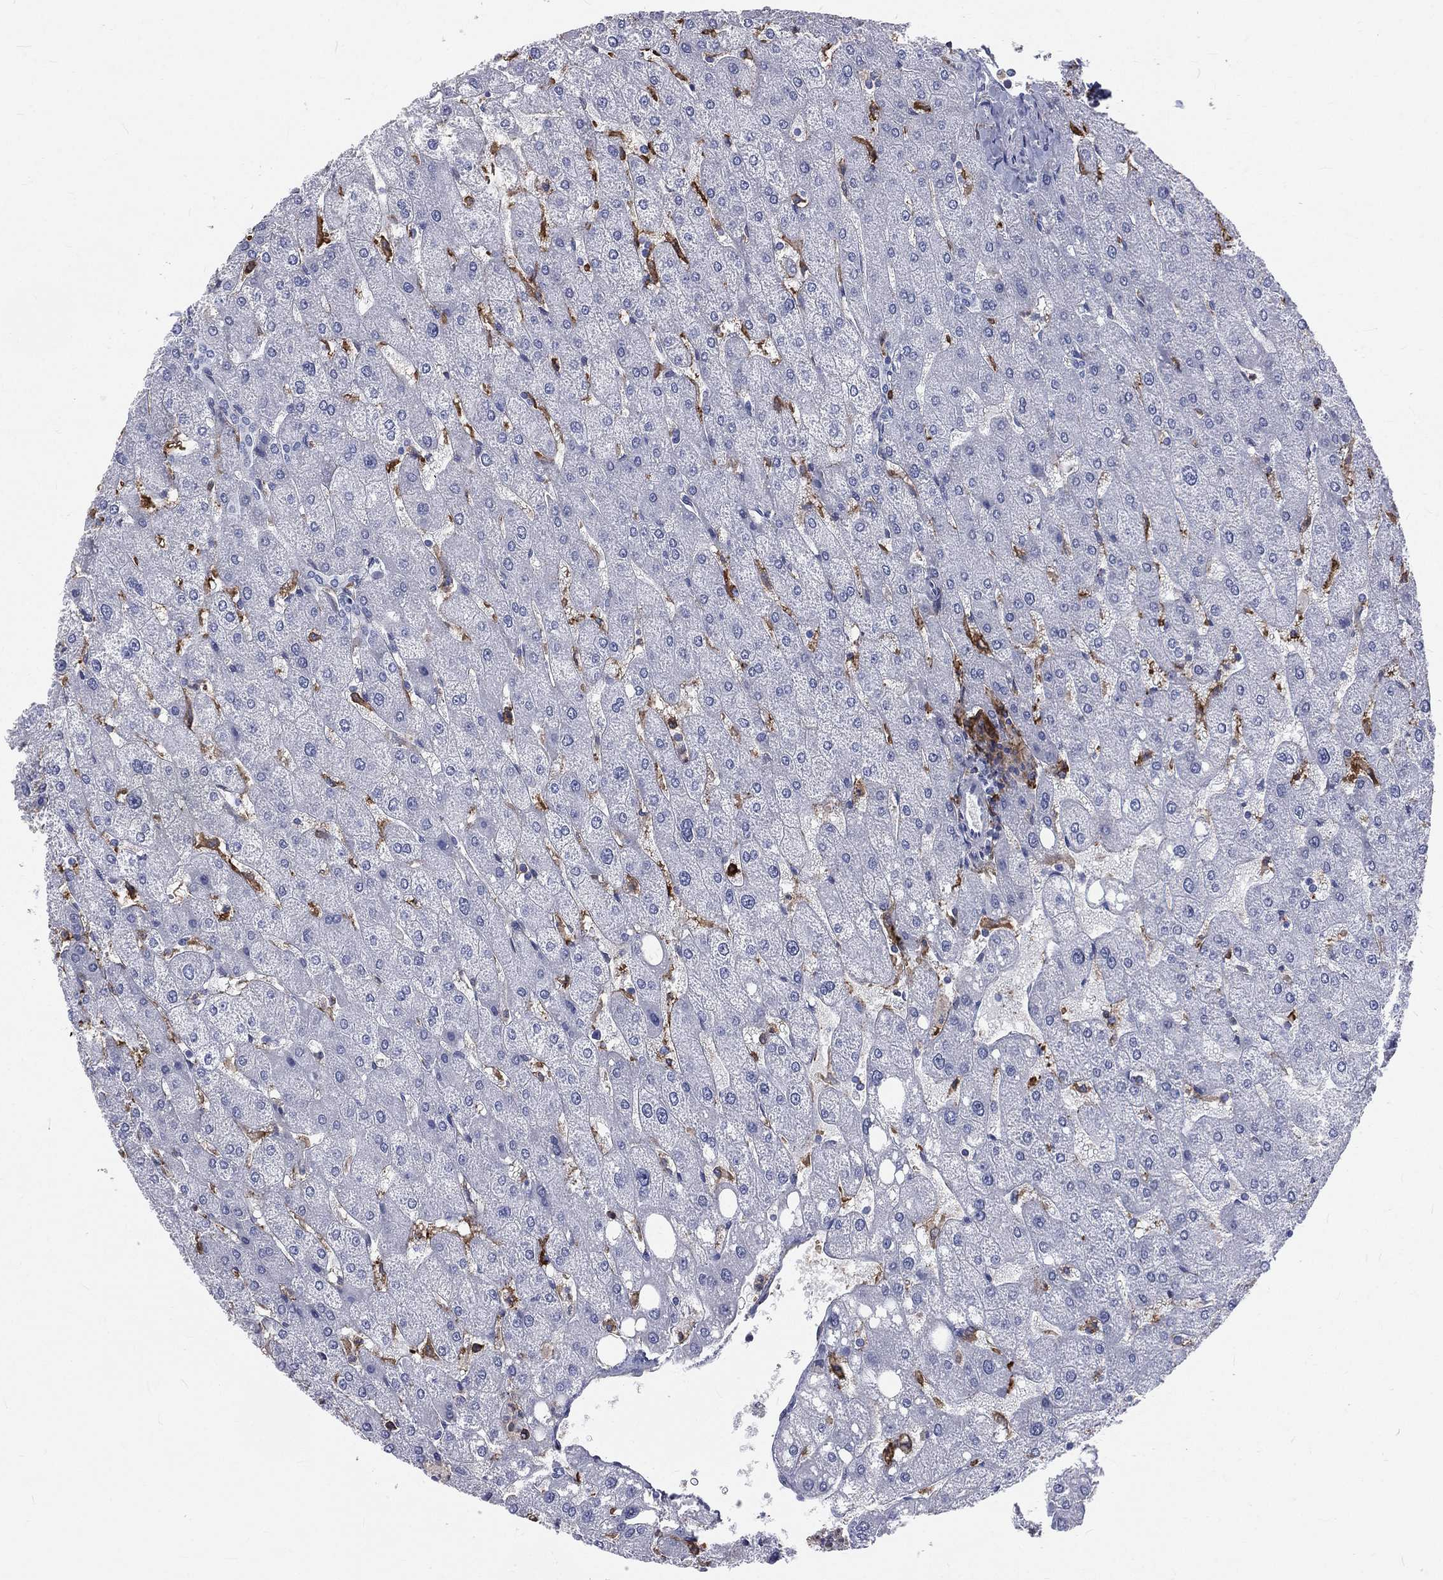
{"staining": {"intensity": "negative", "quantity": "none", "location": "none"}, "tissue": "liver", "cell_type": "Cholangiocytes", "image_type": "normal", "snomed": [{"axis": "morphology", "description": "Normal tissue, NOS"}, {"axis": "topography", "description": "Liver"}], "caption": "Immunohistochemical staining of normal liver displays no significant positivity in cholangiocytes. Brightfield microscopy of immunohistochemistry stained with DAB (3,3'-diaminobenzidine) (brown) and hematoxylin (blue), captured at high magnification.", "gene": "BASP1", "patient": {"sex": "male", "age": 67}}